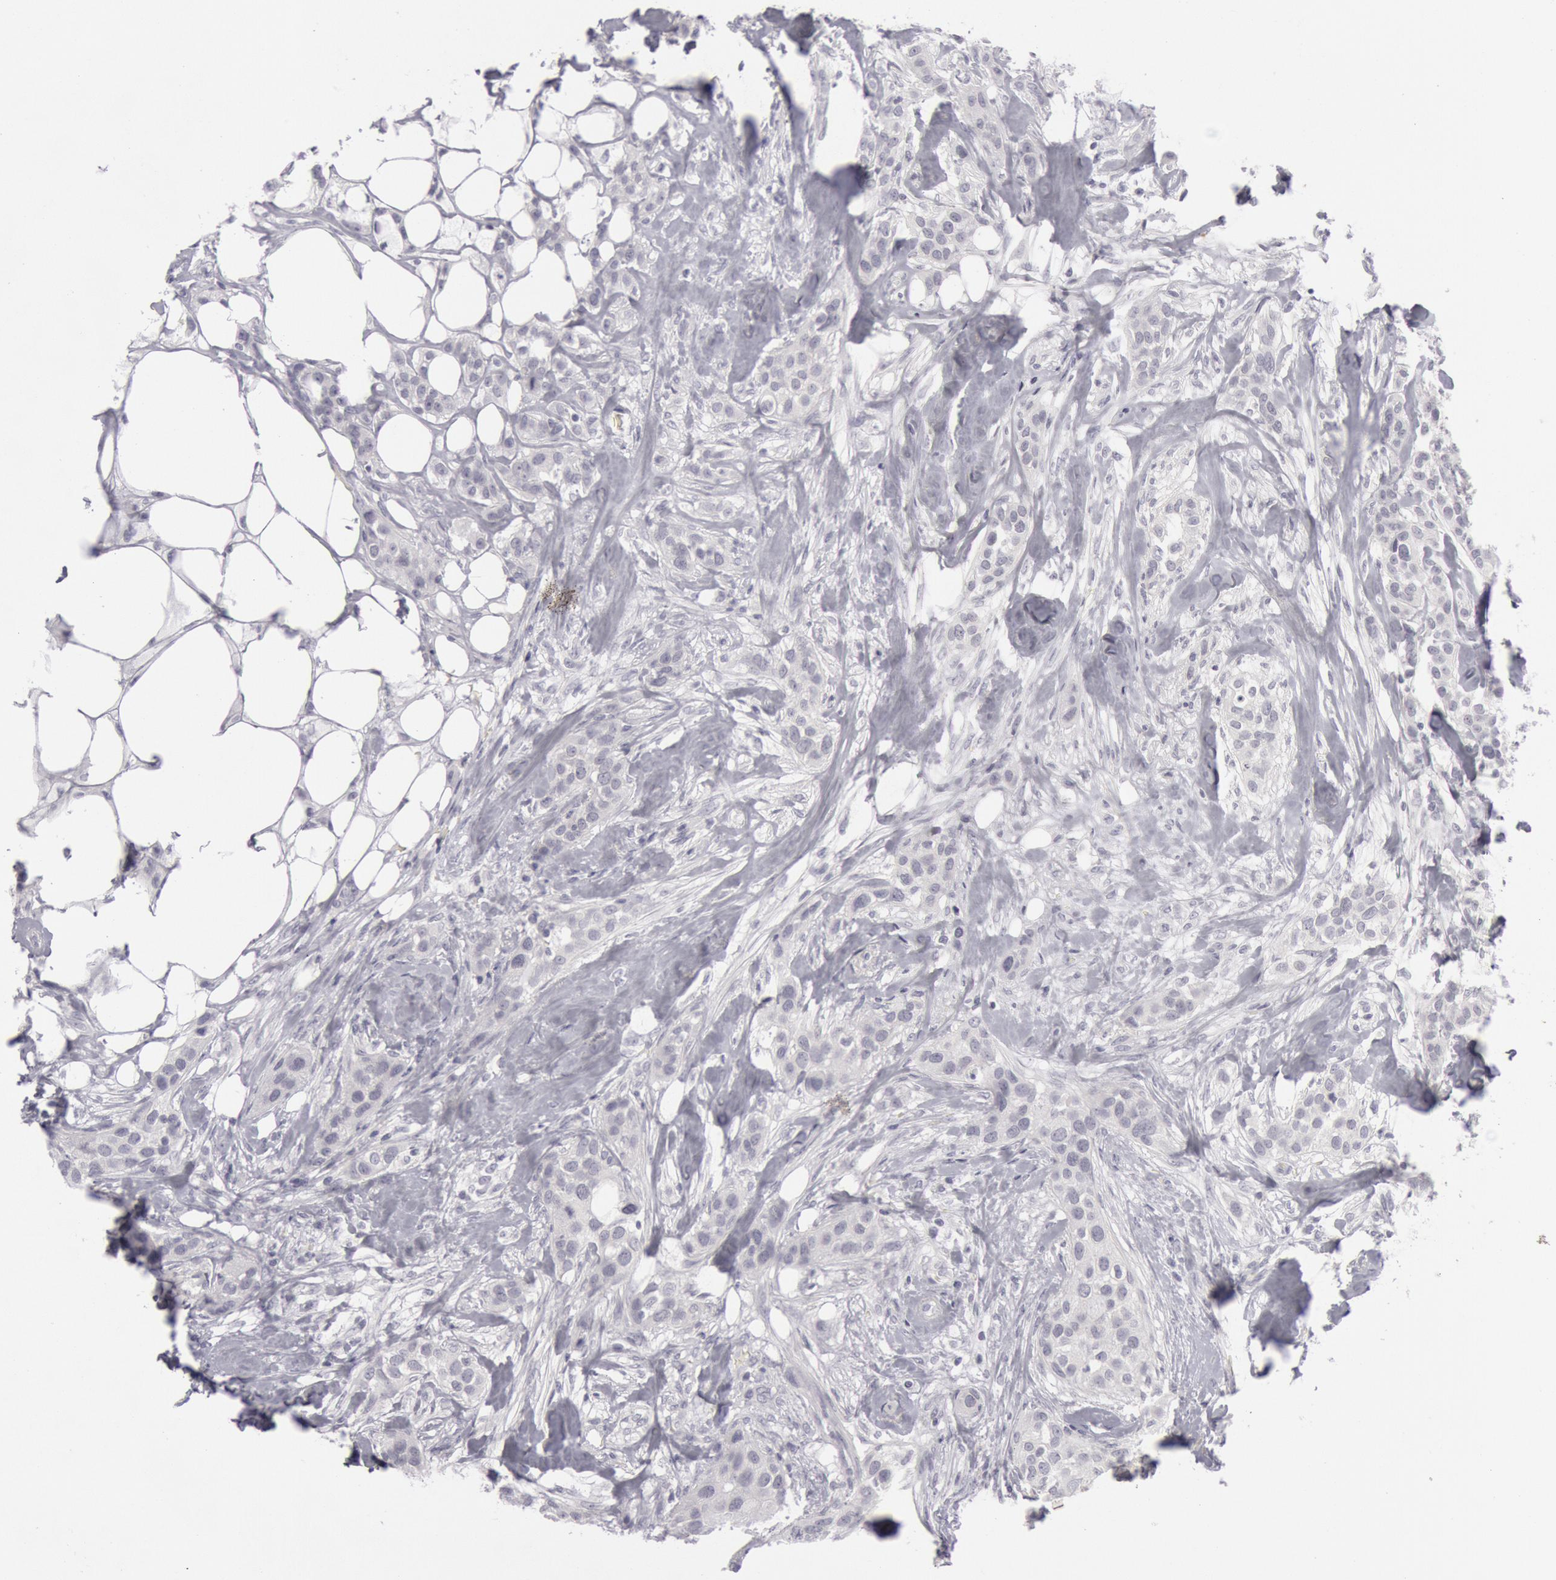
{"staining": {"intensity": "negative", "quantity": "none", "location": "none"}, "tissue": "breast cancer", "cell_type": "Tumor cells", "image_type": "cancer", "snomed": [{"axis": "morphology", "description": "Duct carcinoma"}, {"axis": "topography", "description": "Breast"}], "caption": "A high-resolution photomicrograph shows IHC staining of infiltrating ductal carcinoma (breast), which demonstrates no significant staining in tumor cells.", "gene": "KRT16", "patient": {"sex": "female", "age": 45}}